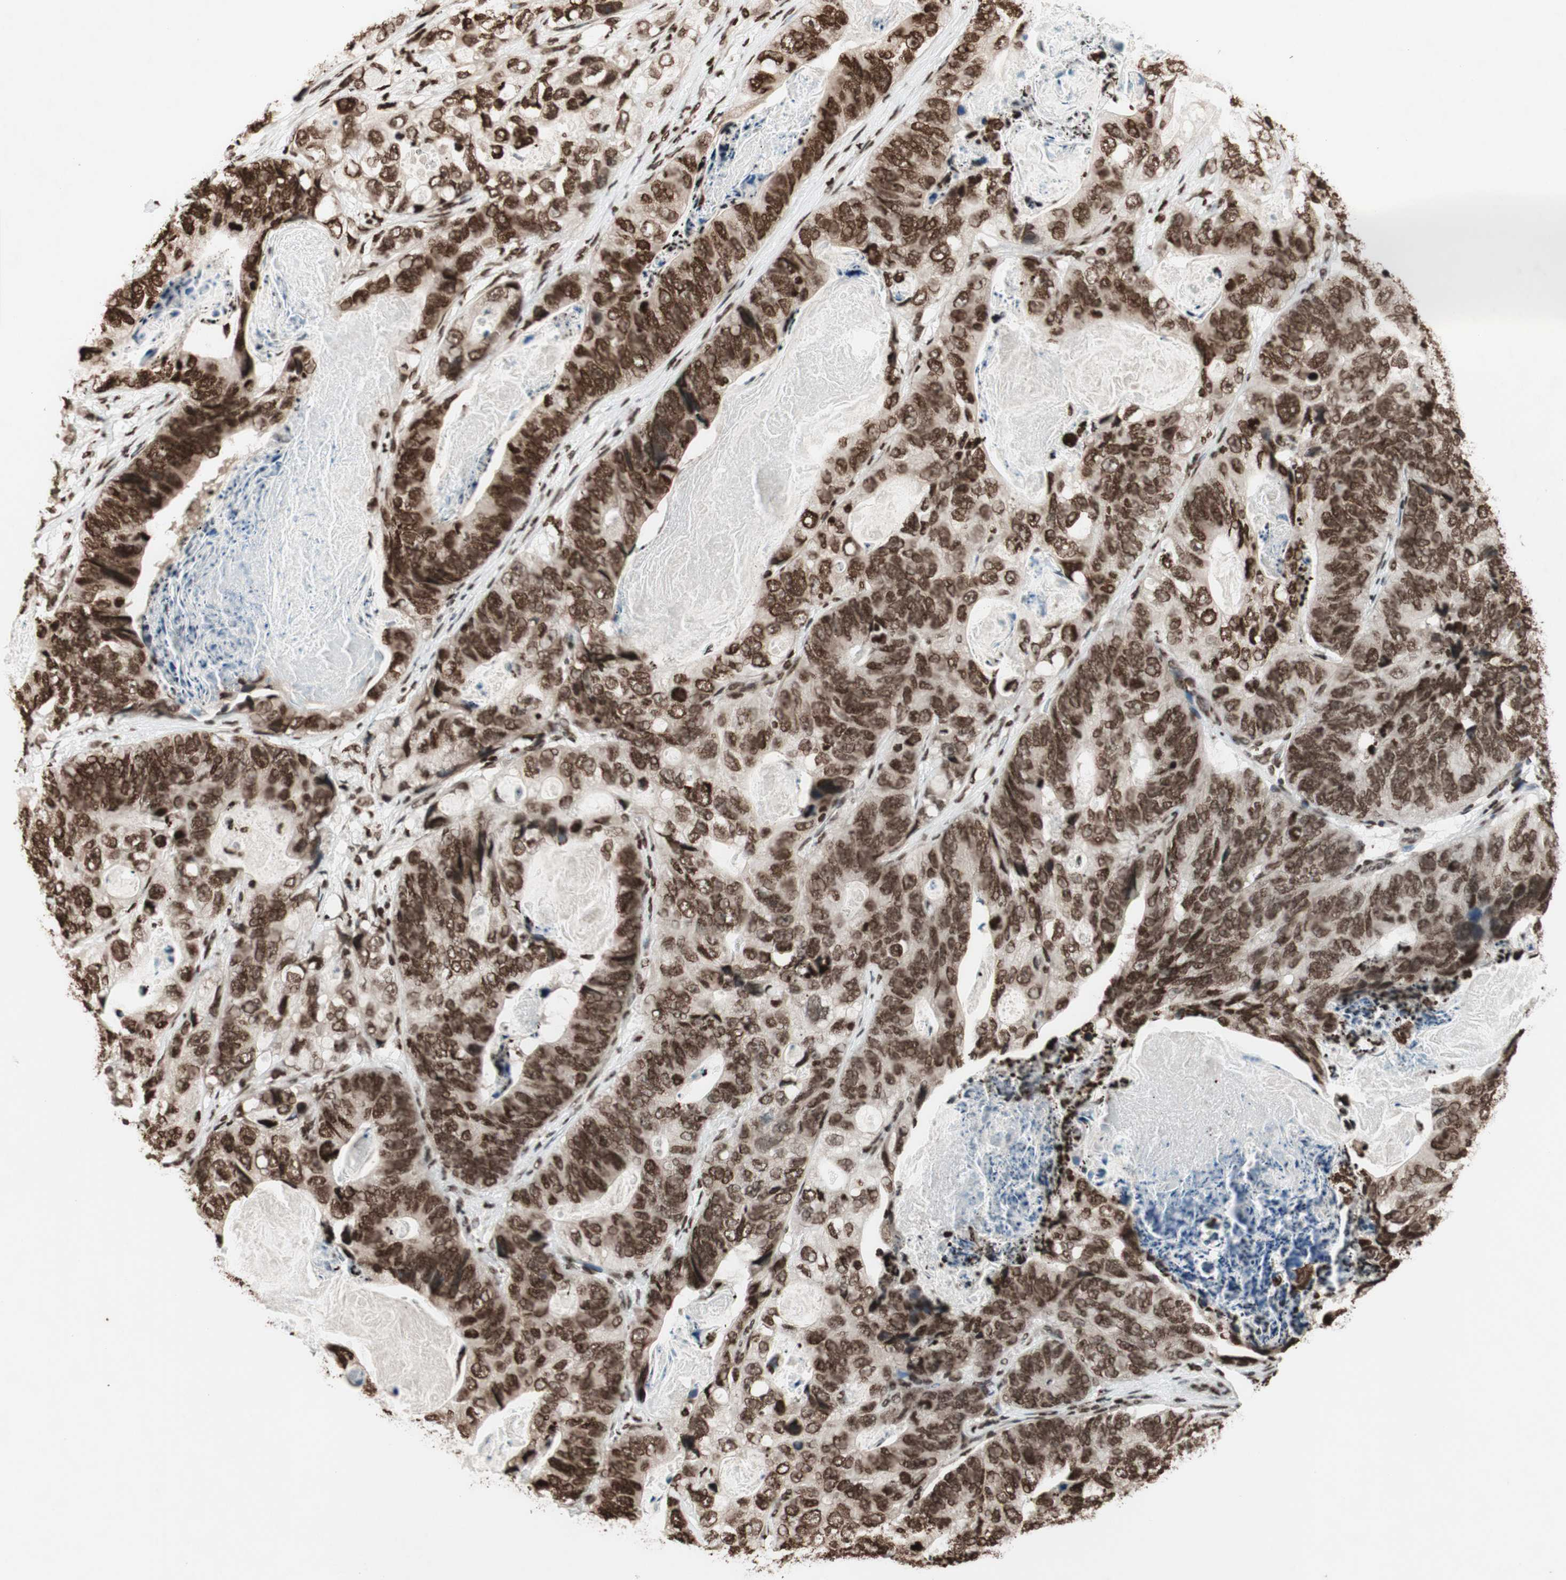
{"staining": {"intensity": "strong", "quantity": ">75%", "location": "nuclear"}, "tissue": "stomach cancer", "cell_type": "Tumor cells", "image_type": "cancer", "snomed": [{"axis": "morphology", "description": "Adenocarcinoma, NOS"}, {"axis": "topography", "description": "Stomach"}], "caption": "Protein analysis of adenocarcinoma (stomach) tissue demonstrates strong nuclear positivity in approximately >75% of tumor cells. (DAB IHC with brightfield microscopy, high magnification).", "gene": "NCOA3", "patient": {"sex": "female", "age": 89}}